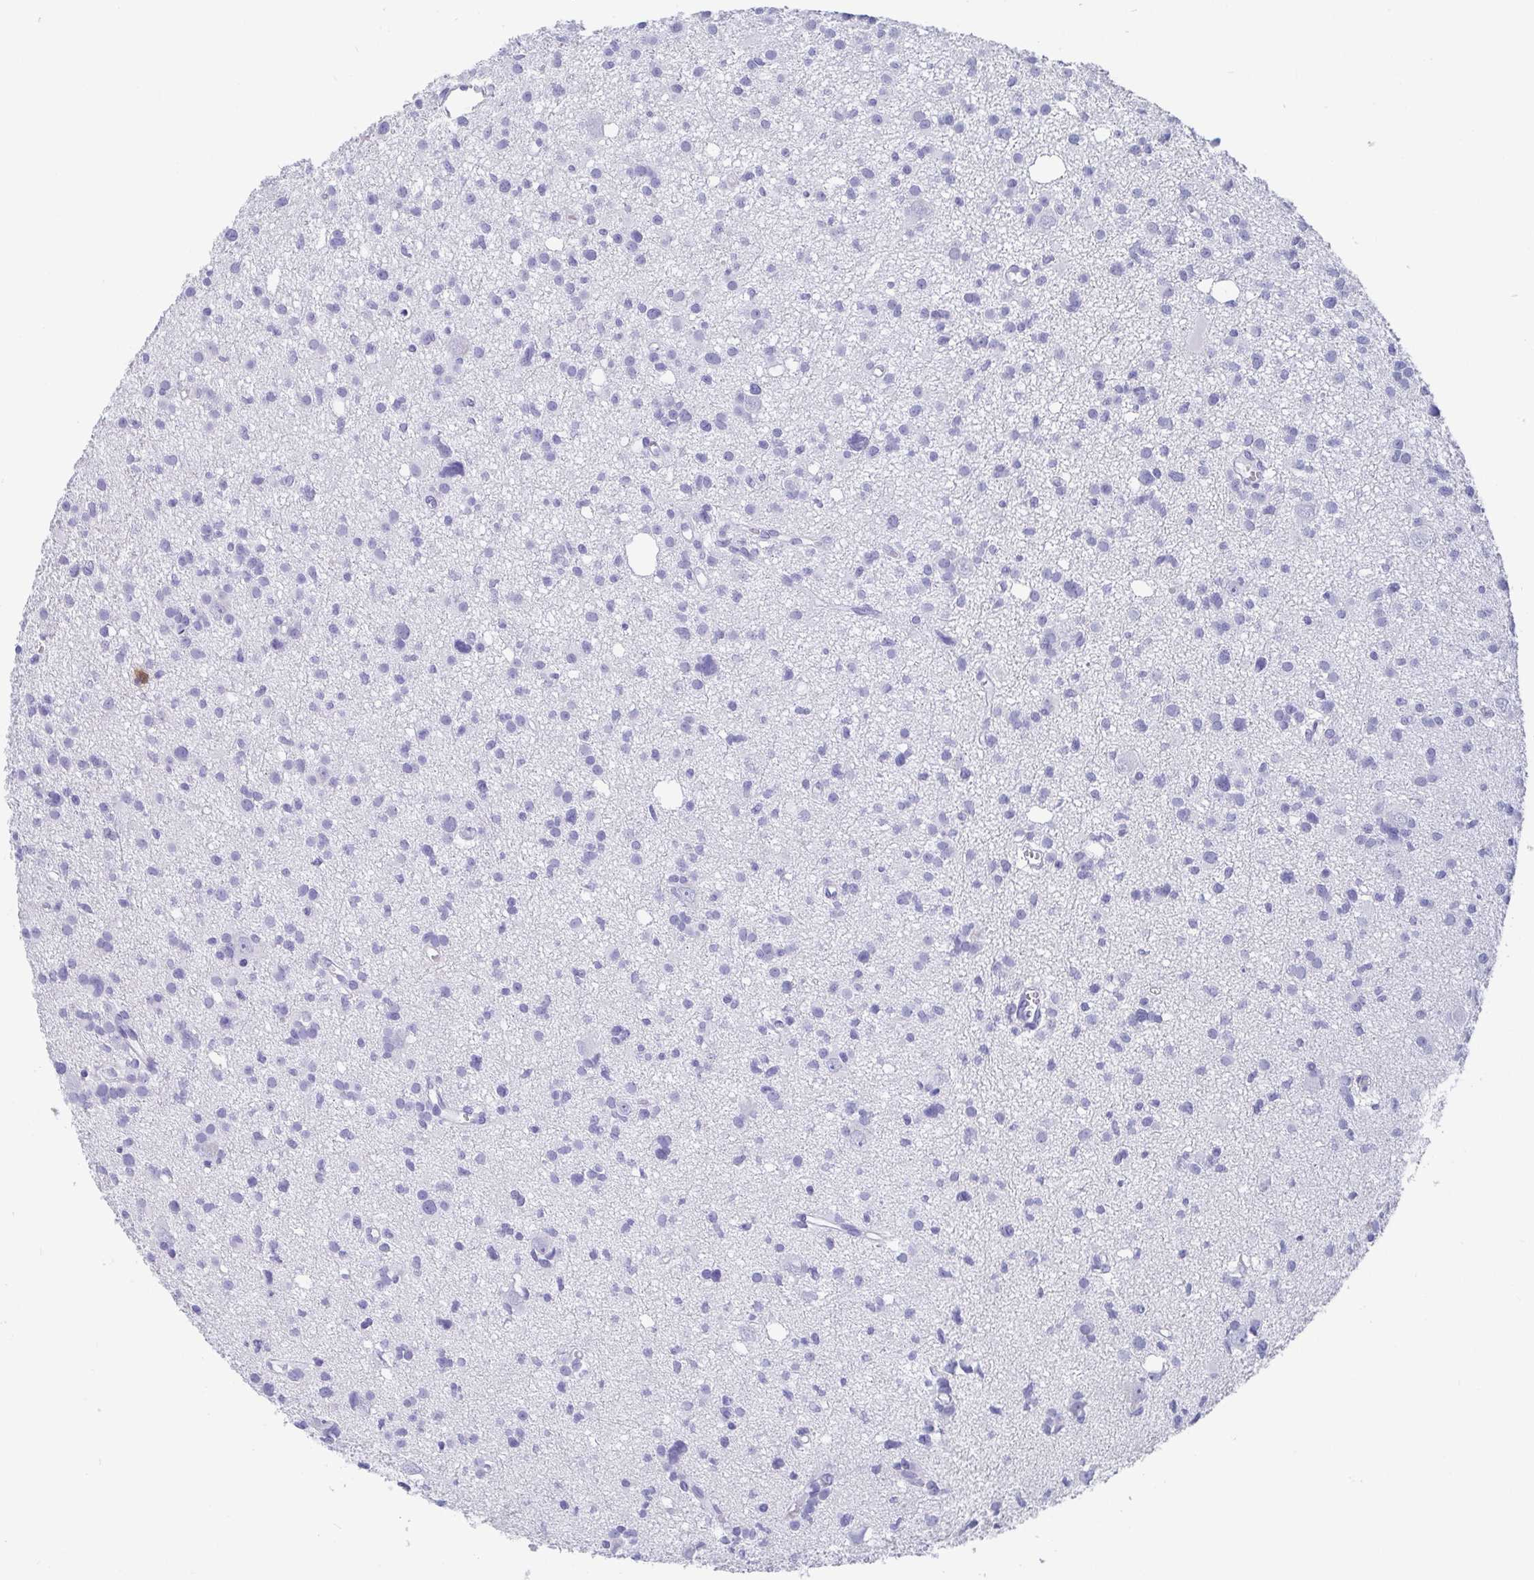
{"staining": {"intensity": "negative", "quantity": "none", "location": "none"}, "tissue": "glioma", "cell_type": "Tumor cells", "image_type": "cancer", "snomed": [{"axis": "morphology", "description": "Glioma, malignant, High grade"}, {"axis": "topography", "description": "Brain"}], "caption": "Immunohistochemistry image of neoplastic tissue: glioma stained with DAB demonstrates no significant protein staining in tumor cells.", "gene": "SCGN", "patient": {"sex": "male", "age": 23}}